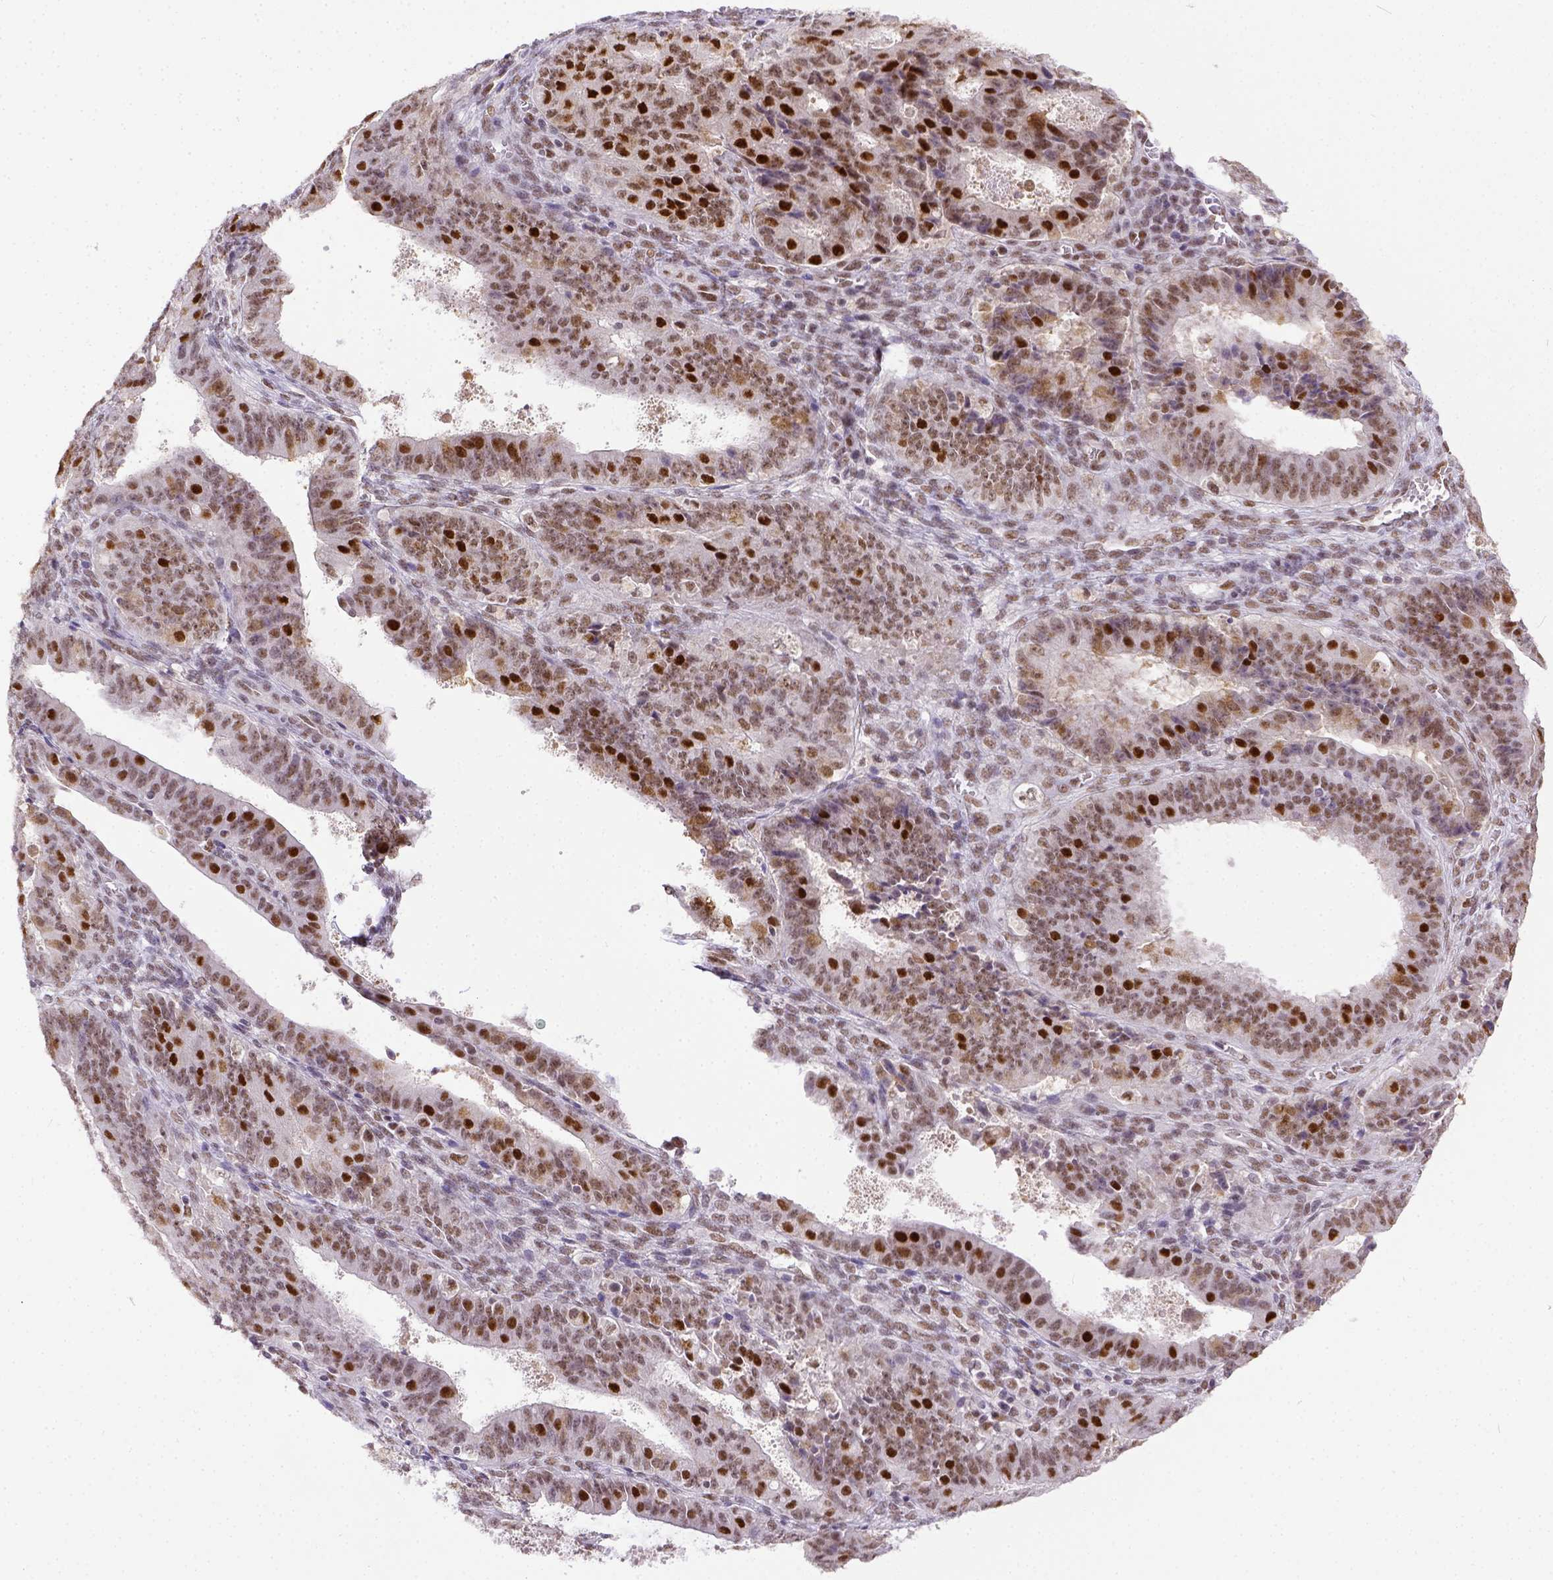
{"staining": {"intensity": "moderate", "quantity": ">75%", "location": "nuclear"}, "tissue": "ovarian cancer", "cell_type": "Tumor cells", "image_type": "cancer", "snomed": [{"axis": "morphology", "description": "Carcinoma, endometroid"}, {"axis": "topography", "description": "Ovary"}], "caption": "A photomicrograph of endometroid carcinoma (ovarian) stained for a protein displays moderate nuclear brown staining in tumor cells.", "gene": "ERCC1", "patient": {"sex": "female", "age": 42}}